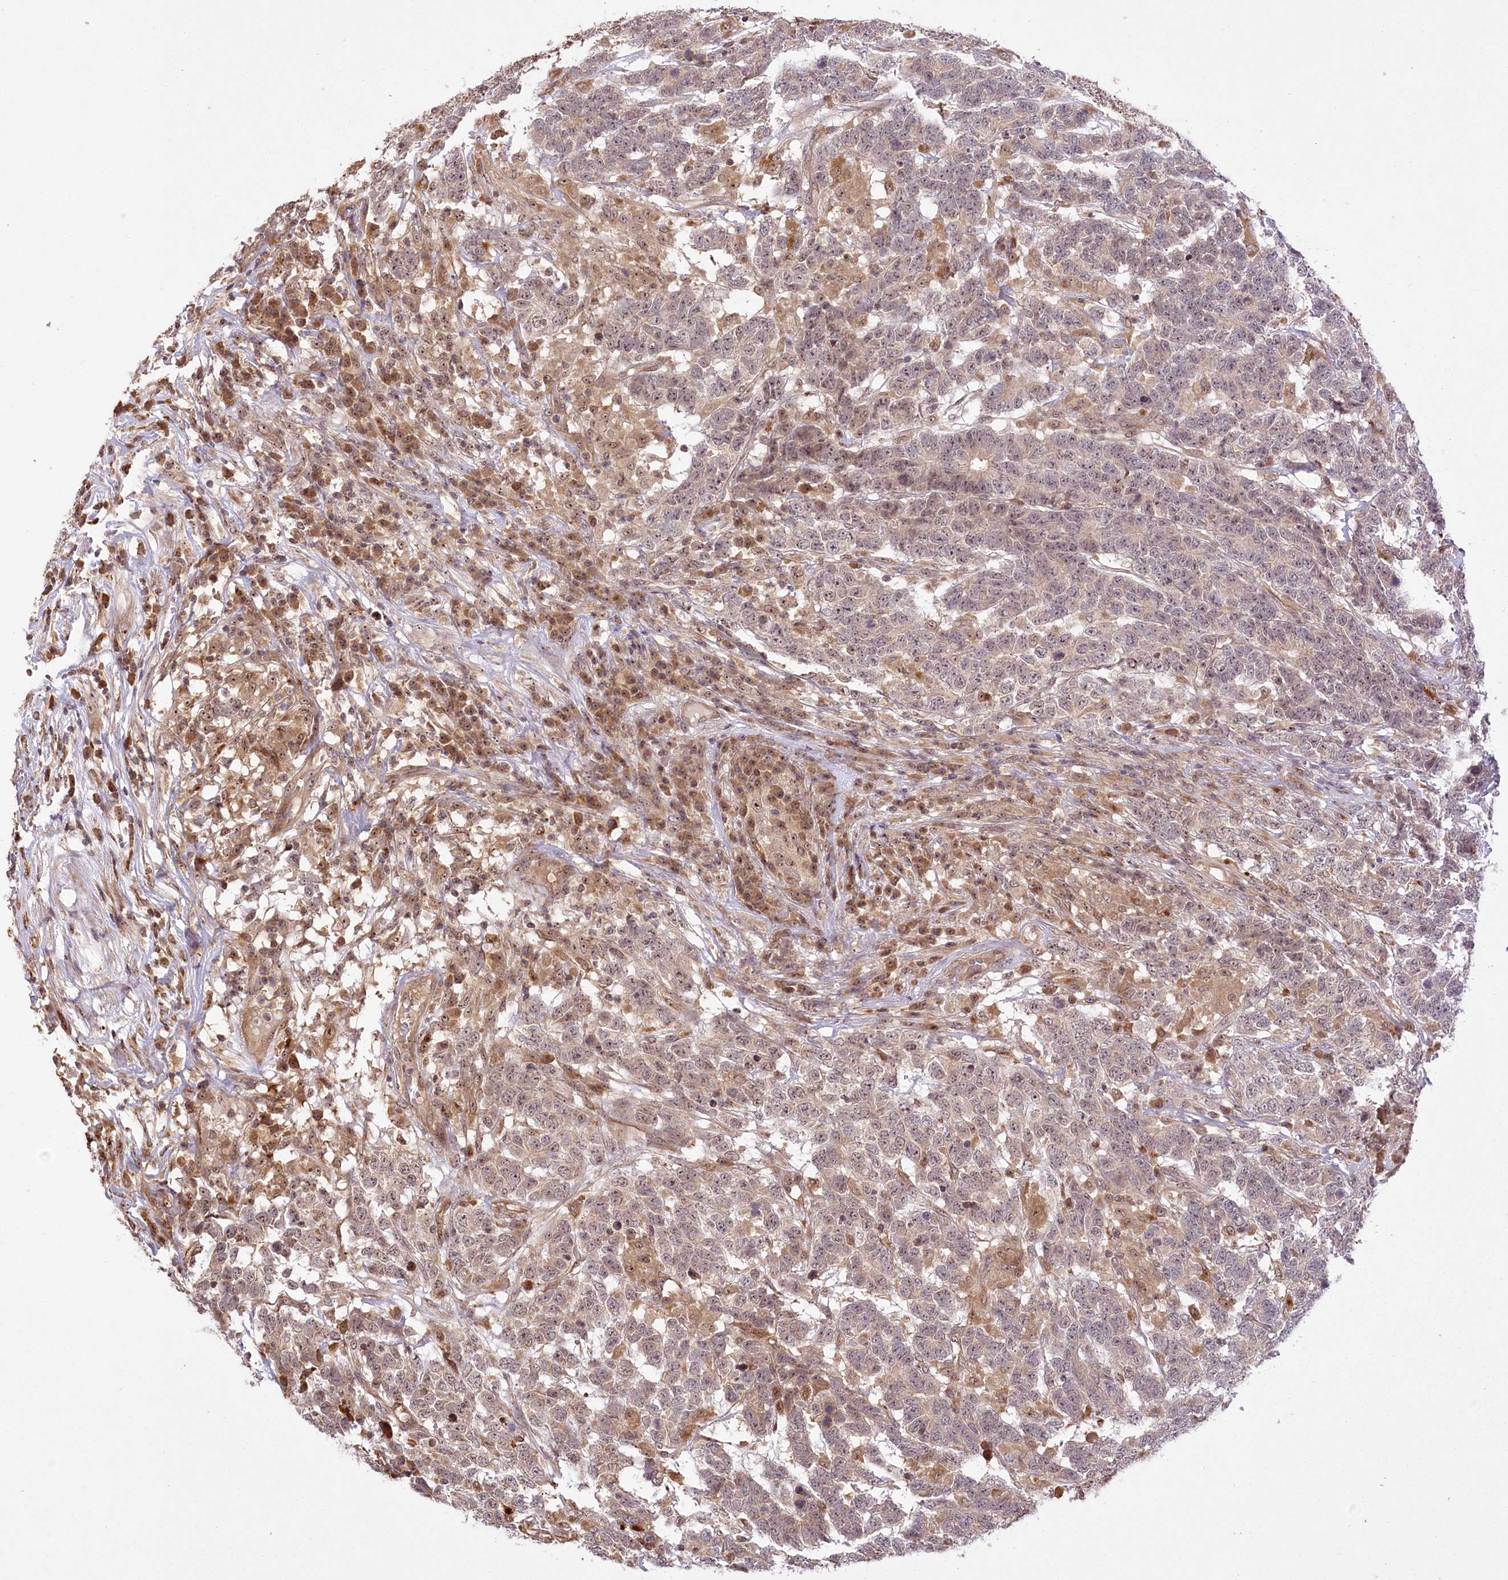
{"staining": {"intensity": "negative", "quantity": "none", "location": "none"}, "tissue": "testis cancer", "cell_type": "Tumor cells", "image_type": "cancer", "snomed": [{"axis": "morphology", "description": "Carcinoma, Embryonal, NOS"}, {"axis": "topography", "description": "Testis"}], "caption": "Testis embryonal carcinoma stained for a protein using IHC reveals no positivity tumor cells.", "gene": "SERGEF", "patient": {"sex": "male", "age": 26}}